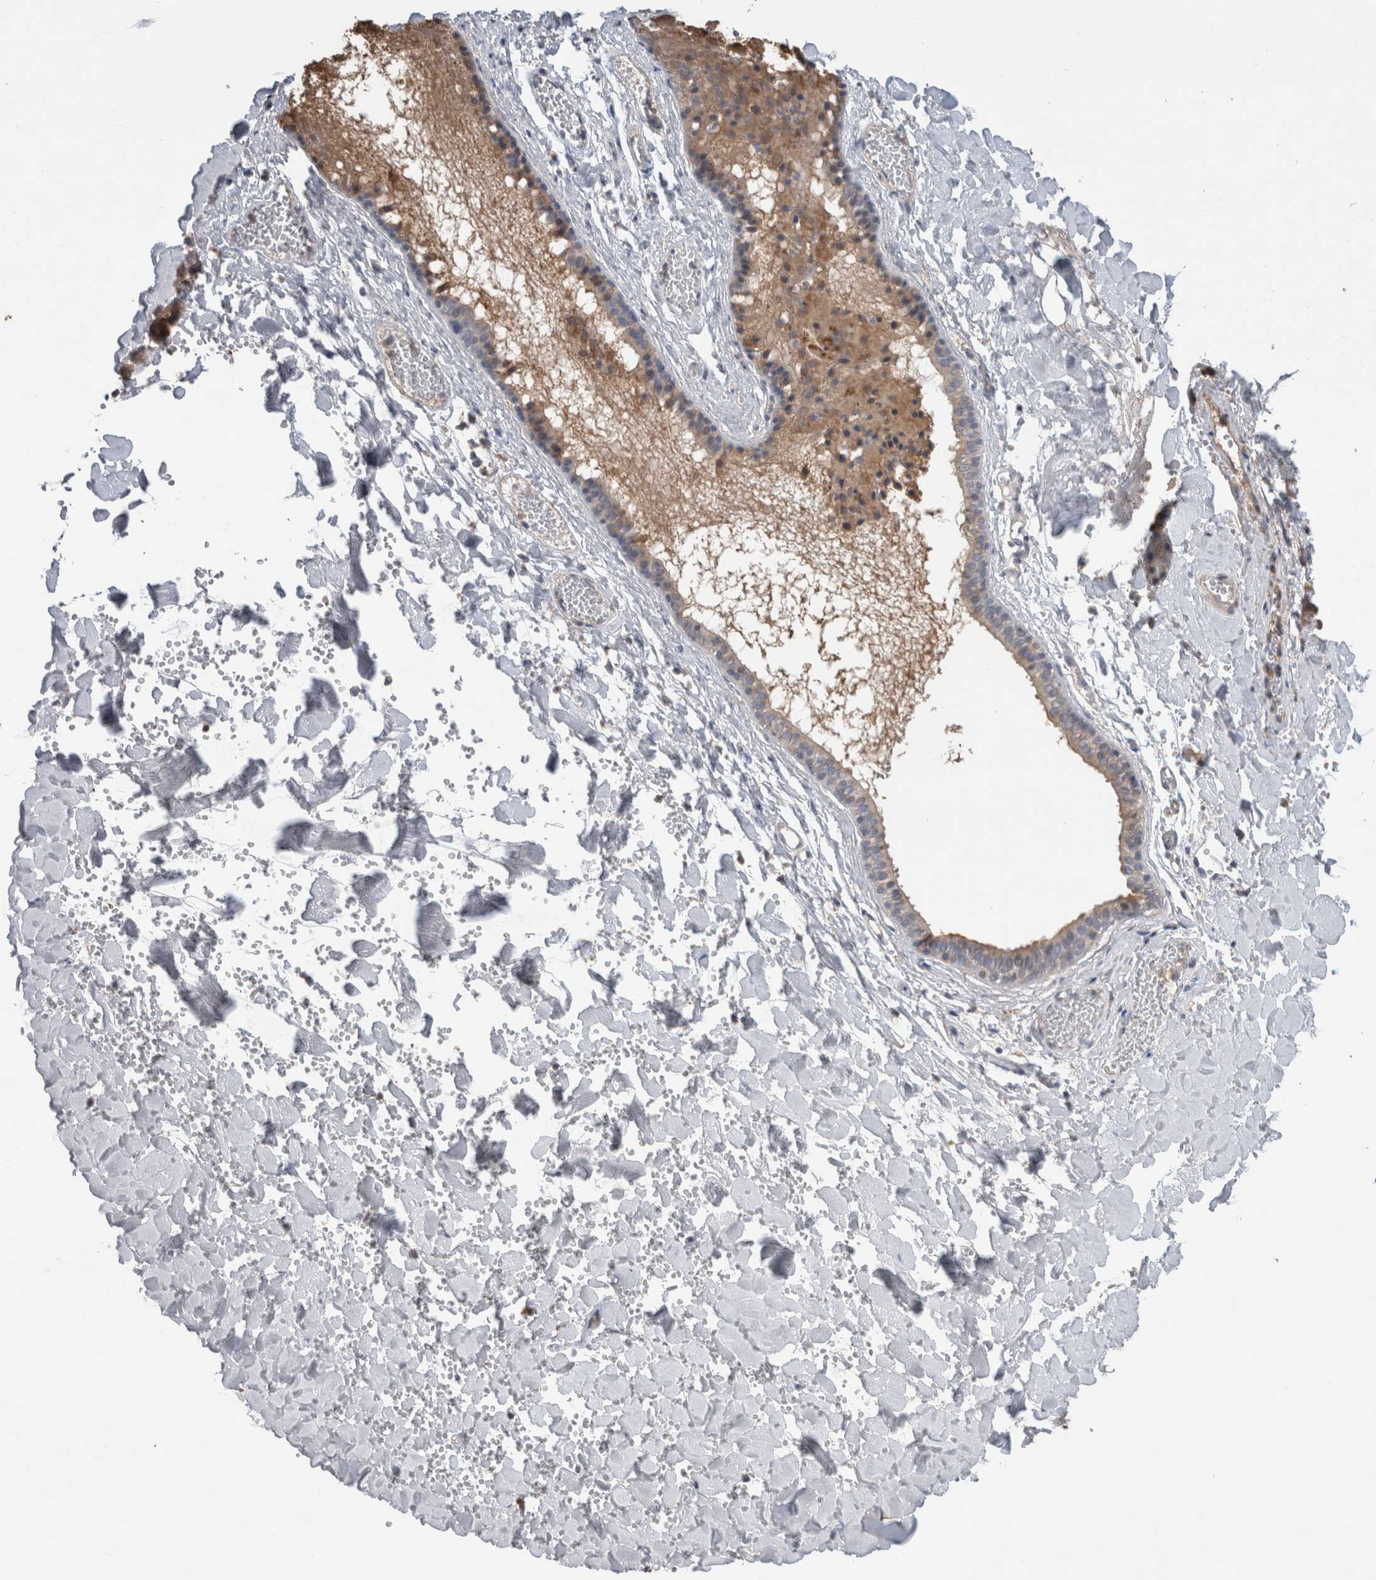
{"staining": {"intensity": "moderate", "quantity": "25%-75%", "location": "cytoplasmic/membranous"}, "tissue": "salivary gland", "cell_type": "Glandular cells", "image_type": "normal", "snomed": [{"axis": "morphology", "description": "Normal tissue, NOS"}, {"axis": "topography", "description": "Salivary gland"}], "caption": "Immunohistochemistry photomicrograph of normal human salivary gland stained for a protein (brown), which displays medium levels of moderate cytoplasmic/membranous expression in about 25%-75% of glandular cells.", "gene": "TRIM5", "patient": {"sex": "female", "age": 33}}